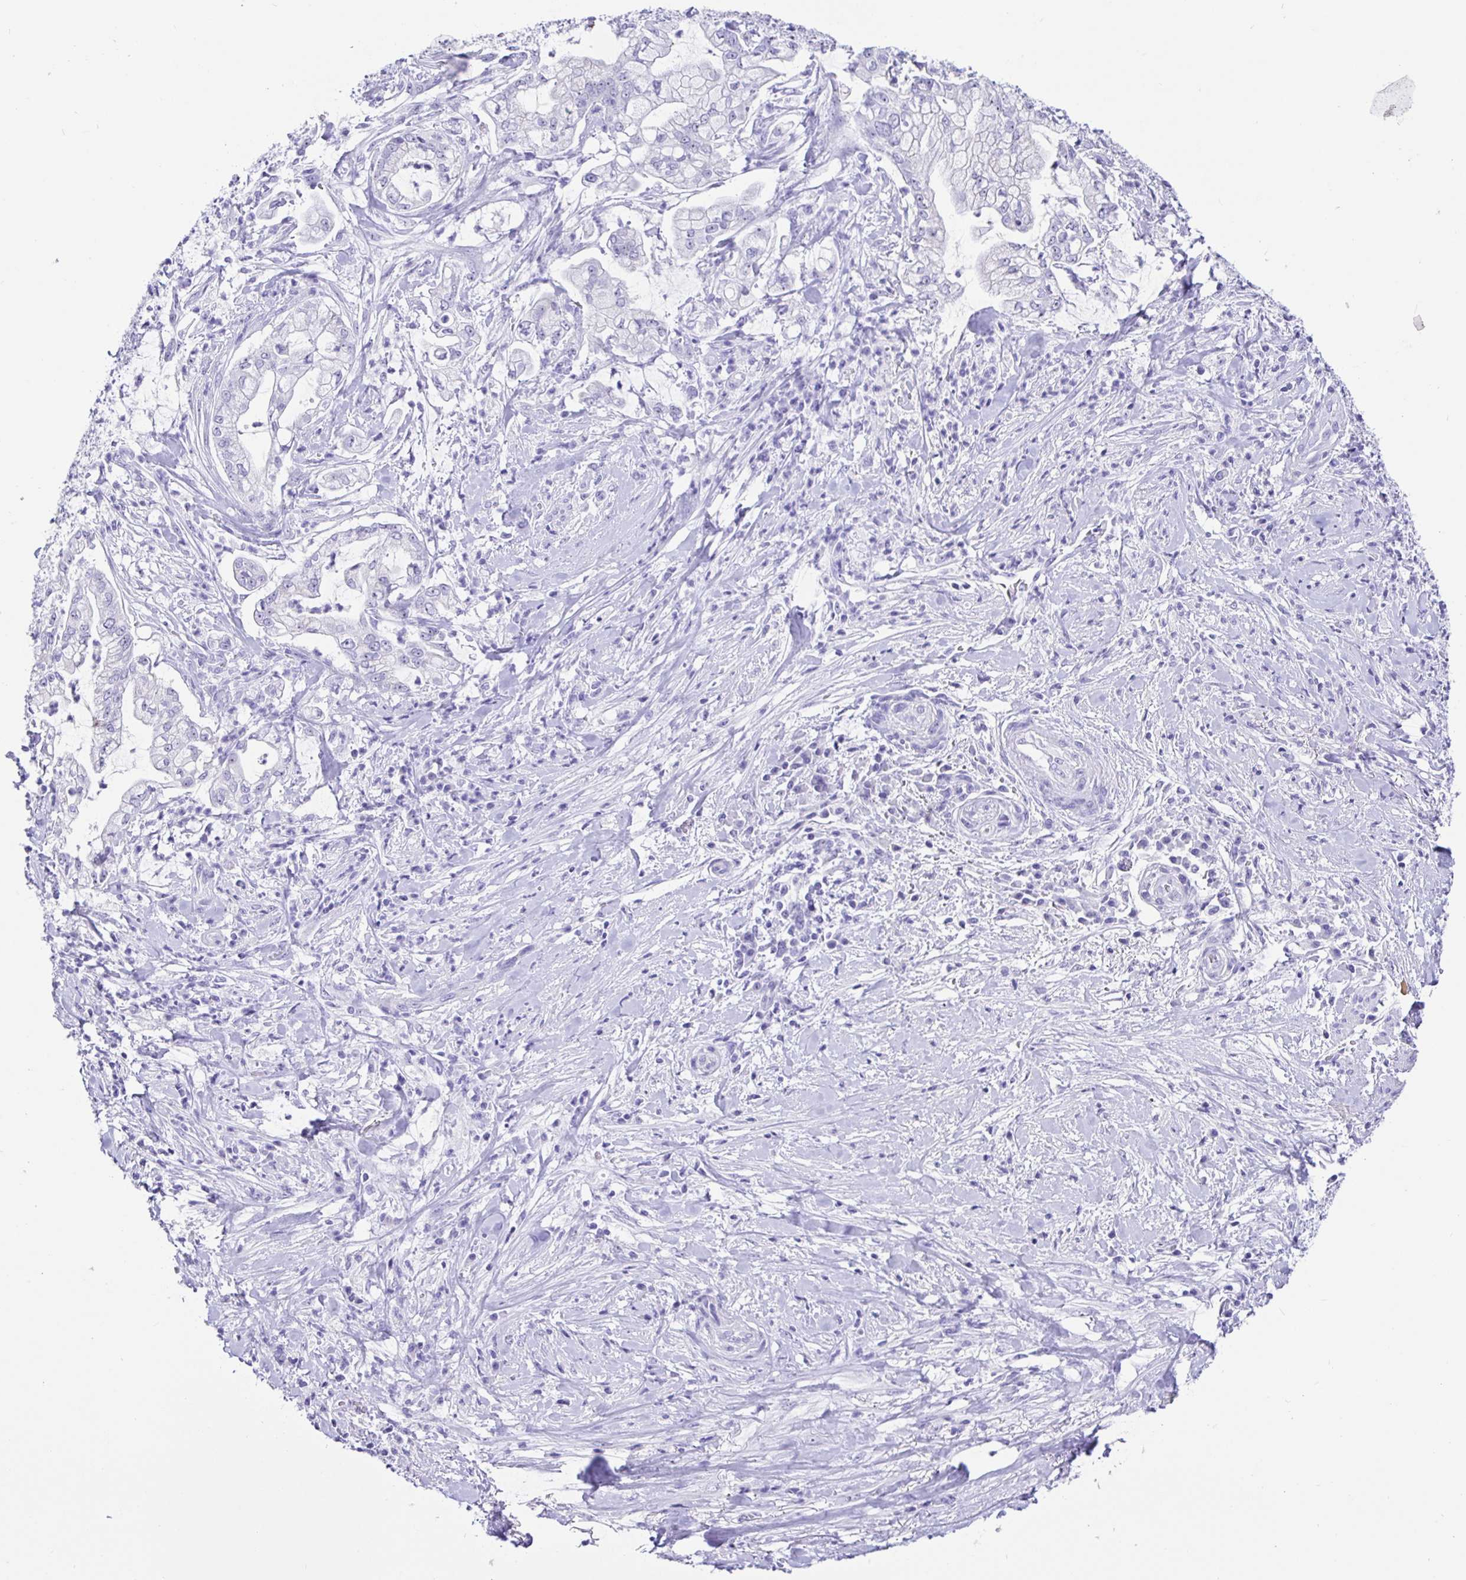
{"staining": {"intensity": "negative", "quantity": "none", "location": "none"}, "tissue": "pancreatic cancer", "cell_type": "Tumor cells", "image_type": "cancer", "snomed": [{"axis": "morphology", "description": "Adenocarcinoma, NOS"}, {"axis": "topography", "description": "Pancreas"}], "caption": "Human adenocarcinoma (pancreatic) stained for a protein using immunohistochemistry displays no positivity in tumor cells.", "gene": "PRAMEF19", "patient": {"sex": "female", "age": 69}}